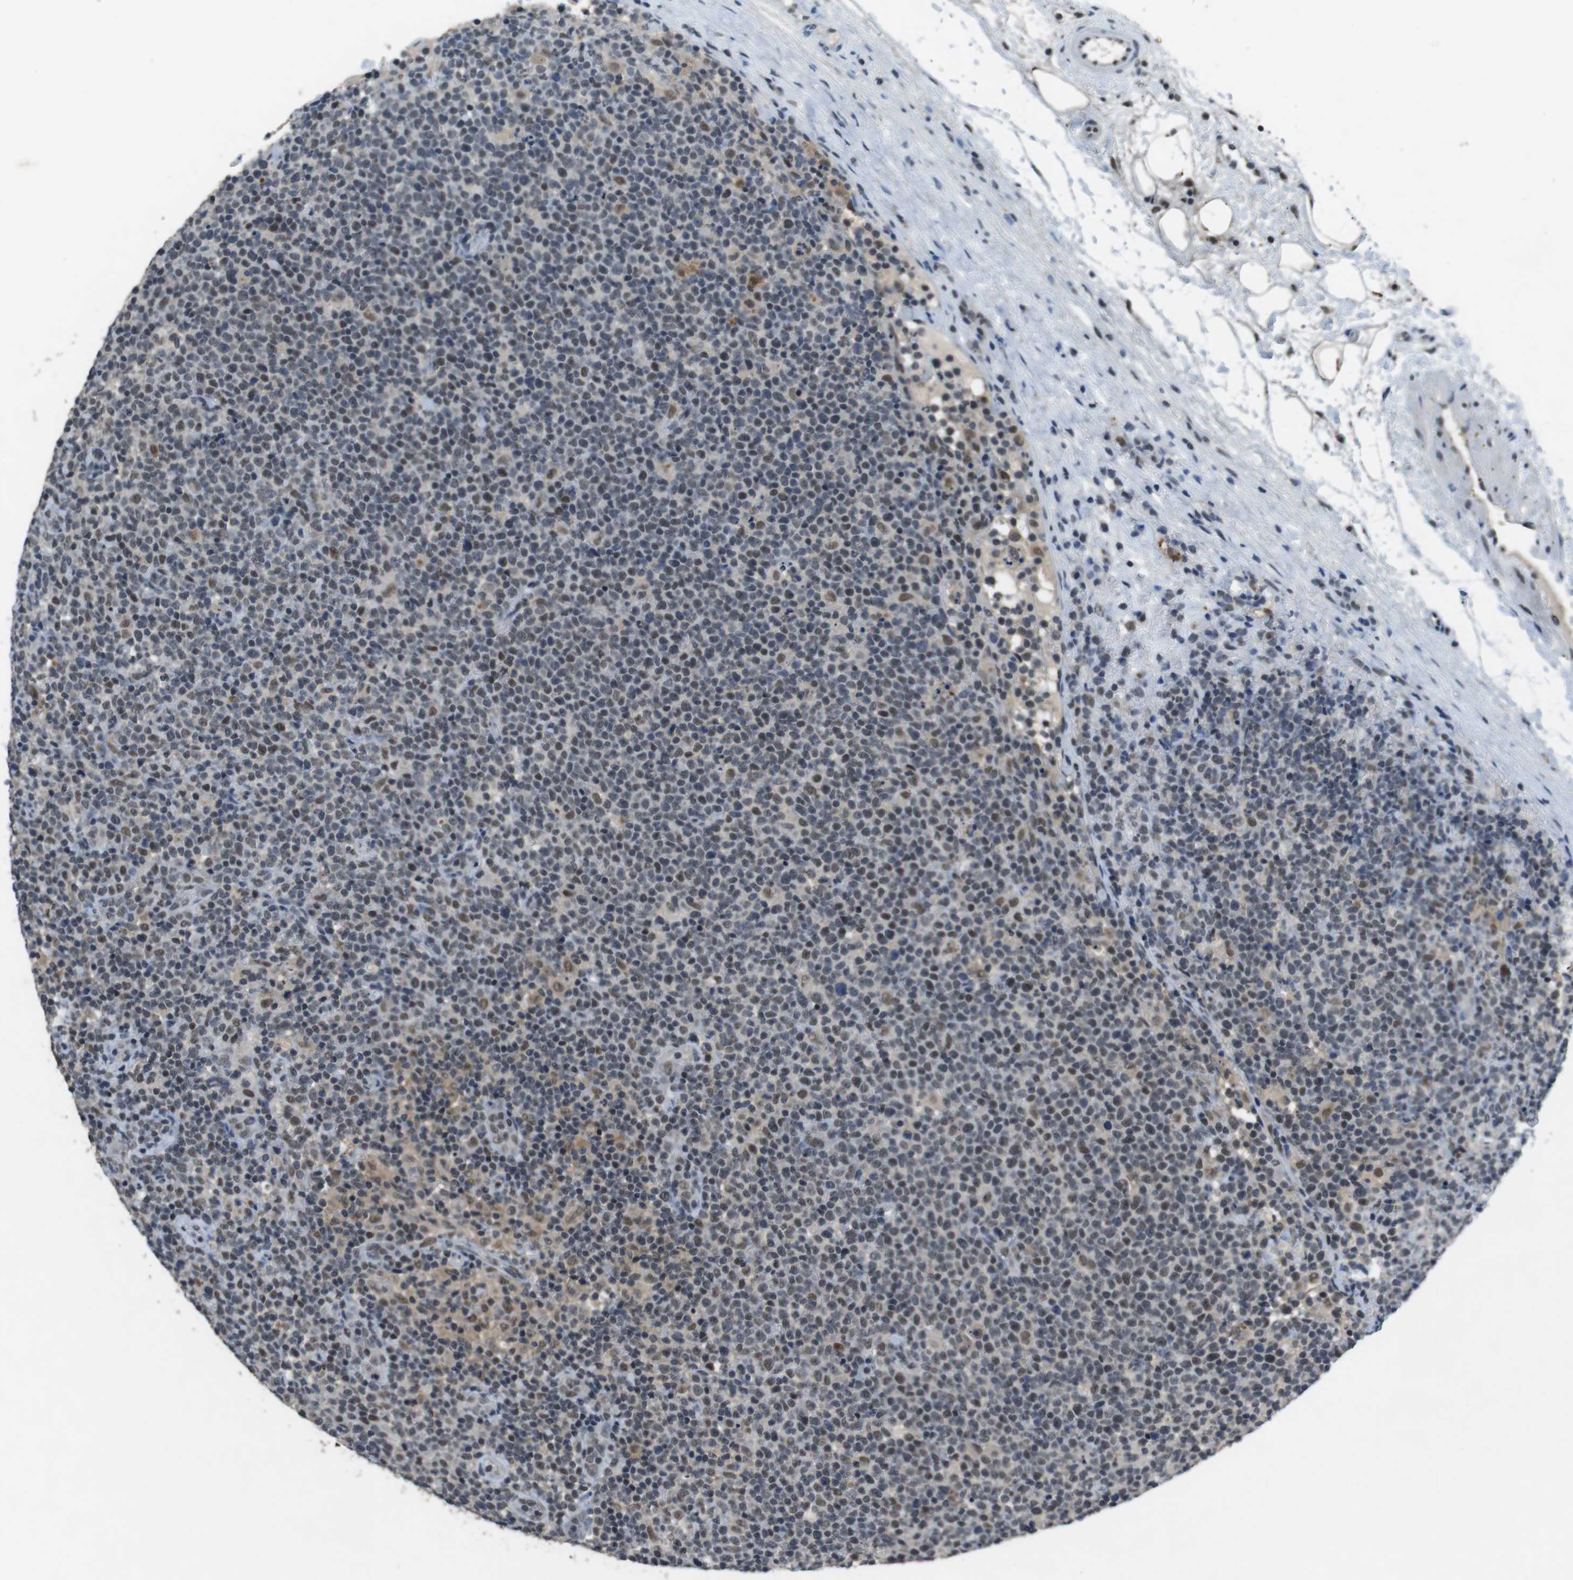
{"staining": {"intensity": "weak", "quantity": "25%-75%", "location": "cytoplasmic/membranous,nuclear"}, "tissue": "lymphoma", "cell_type": "Tumor cells", "image_type": "cancer", "snomed": [{"axis": "morphology", "description": "Malignant lymphoma, non-Hodgkin's type, High grade"}, {"axis": "topography", "description": "Lymph node"}], "caption": "This histopathology image demonstrates immunohistochemistry (IHC) staining of human malignant lymphoma, non-Hodgkin's type (high-grade), with low weak cytoplasmic/membranous and nuclear expression in approximately 25%-75% of tumor cells.", "gene": "USP7", "patient": {"sex": "male", "age": 61}}